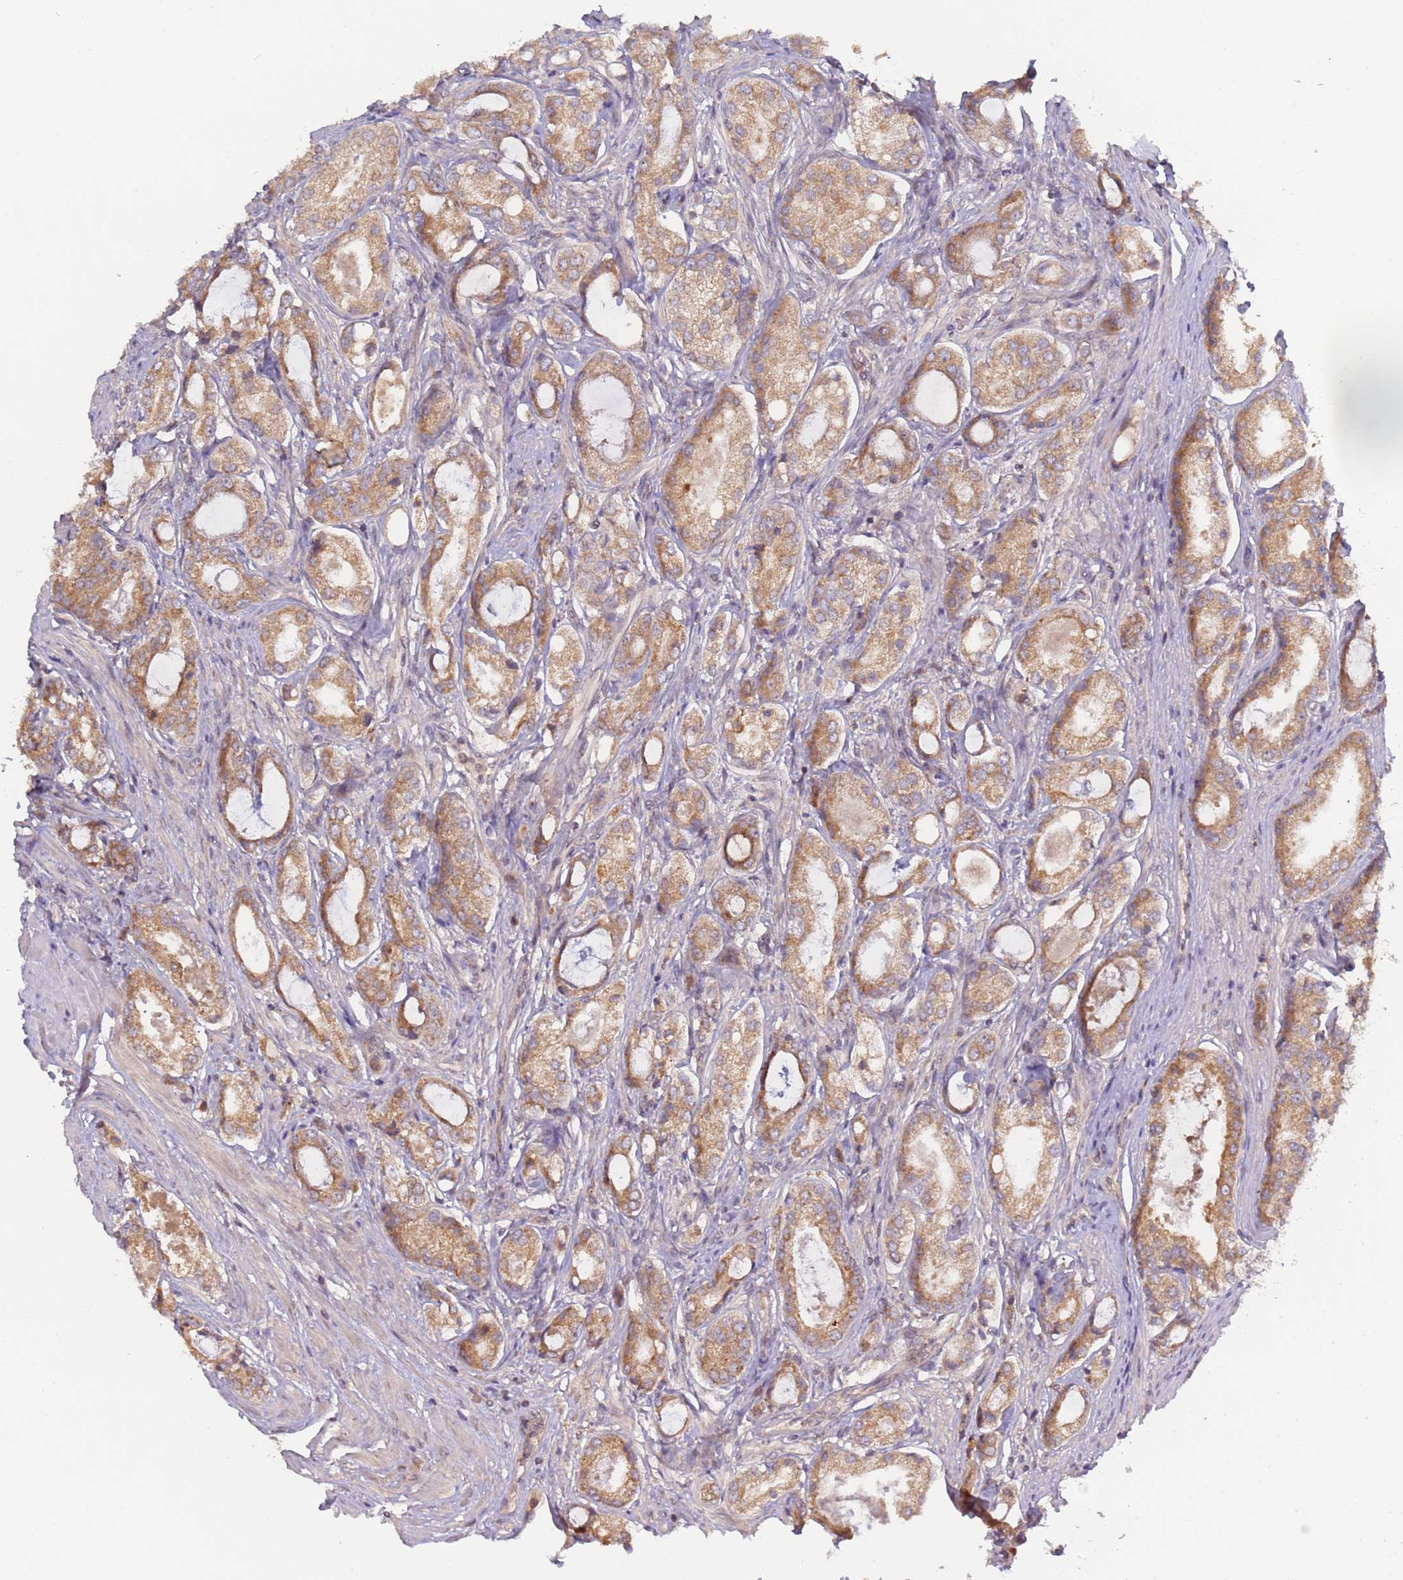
{"staining": {"intensity": "moderate", "quantity": ">75%", "location": "cytoplasmic/membranous"}, "tissue": "prostate cancer", "cell_type": "Tumor cells", "image_type": "cancer", "snomed": [{"axis": "morphology", "description": "Adenocarcinoma, Low grade"}, {"axis": "topography", "description": "Prostate"}], "caption": "Tumor cells demonstrate moderate cytoplasmic/membranous staining in about >75% of cells in prostate low-grade adenocarcinoma.", "gene": "OR5A2", "patient": {"sex": "male", "age": 68}}